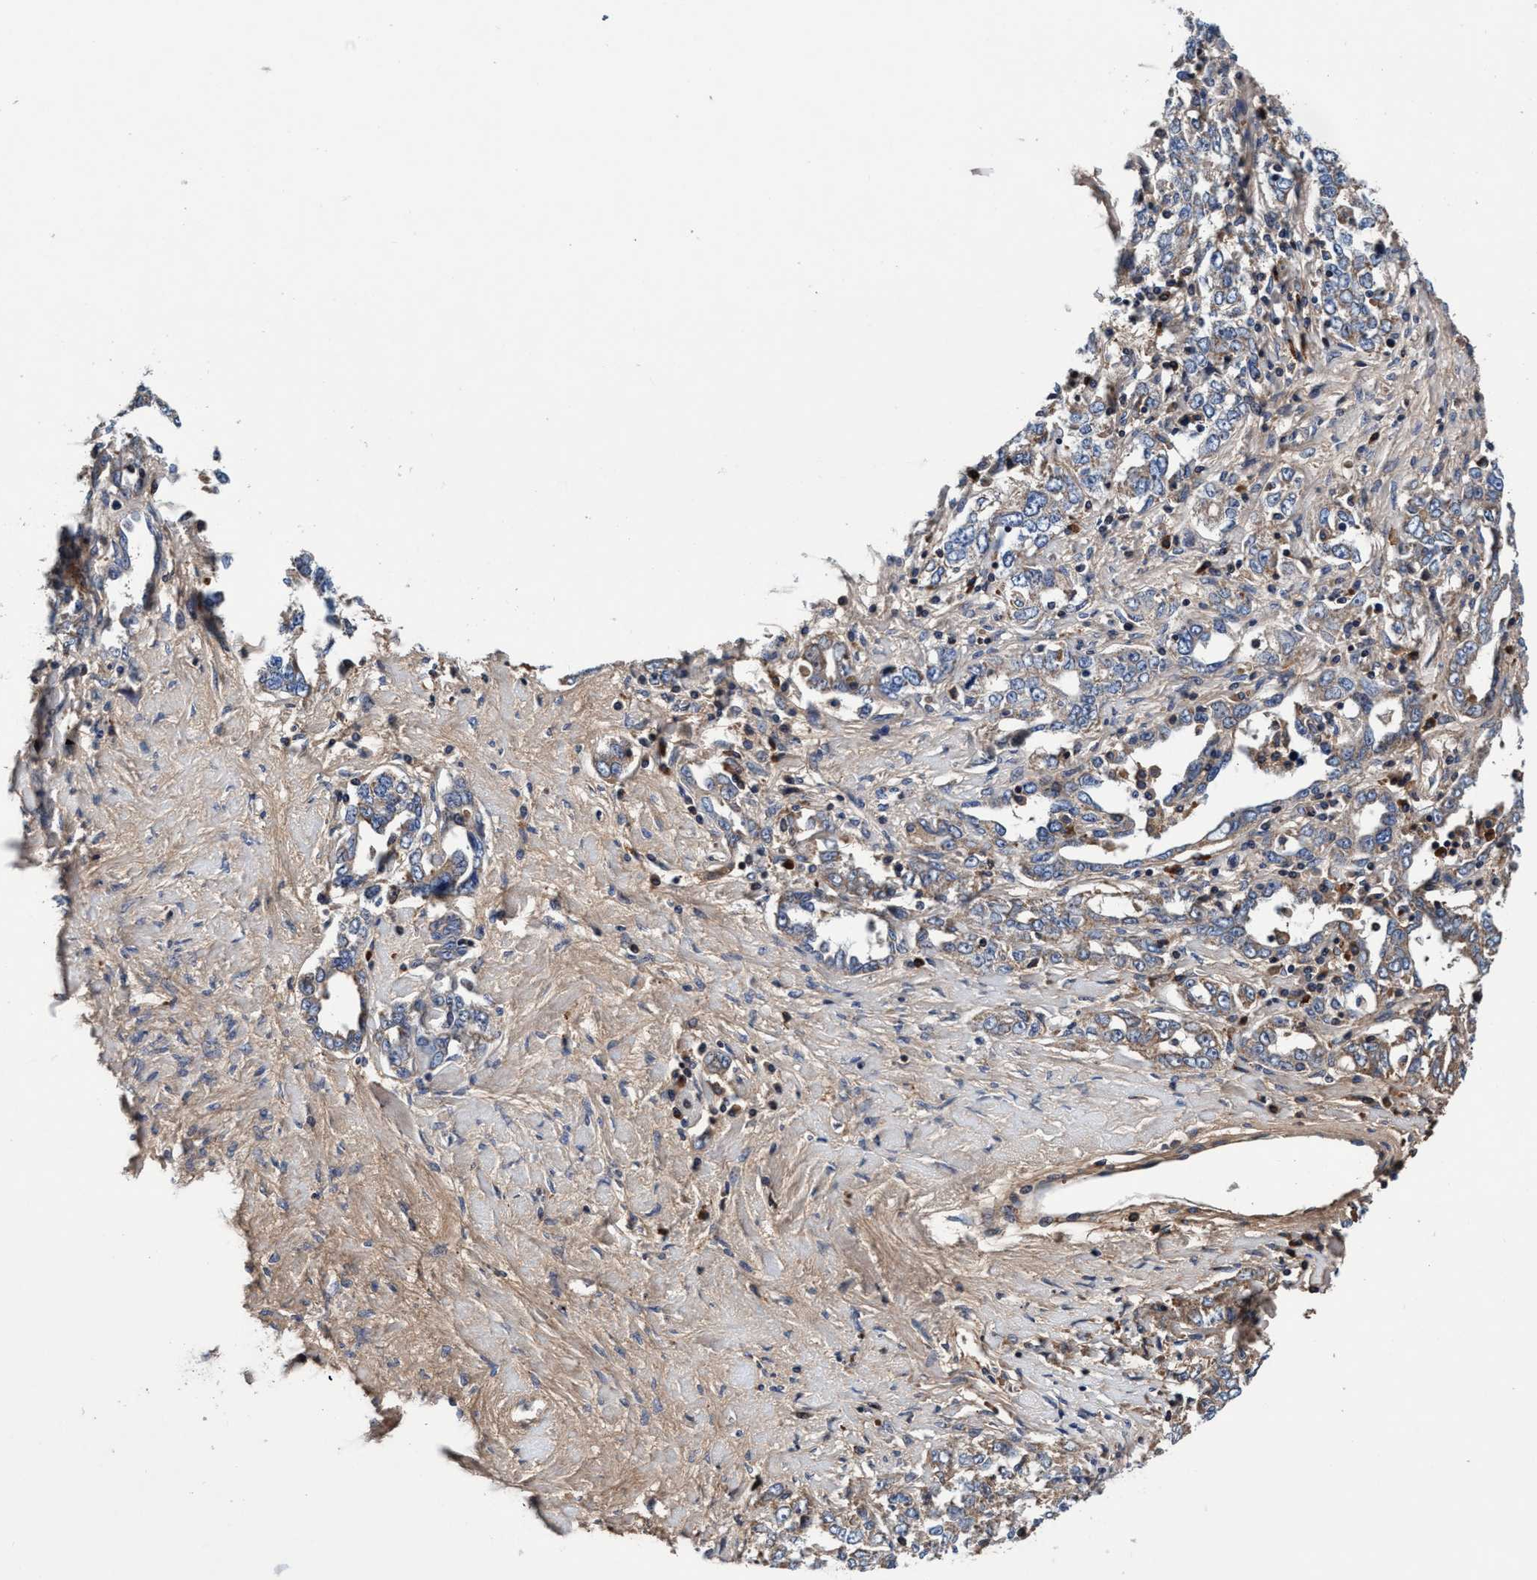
{"staining": {"intensity": "weak", "quantity": "25%-75%", "location": "cytoplasmic/membranous"}, "tissue": "ovarian cancer", "cell_type": "Tumor cells", "image_type": "cancer", "snomed": [{"axis": "morphology", "description": "Carcinoma, endometroid"}, {"axis": "topography", "description": "Ovary"}], "caption": "Ovarian cancer stained for a protein (brown) displays weak cytoplasmic/membranous positive expression in approximately 25%-75% of tumor cells.", "gene": "RNF208", "patient": {"sex": "female", "age": 62}}